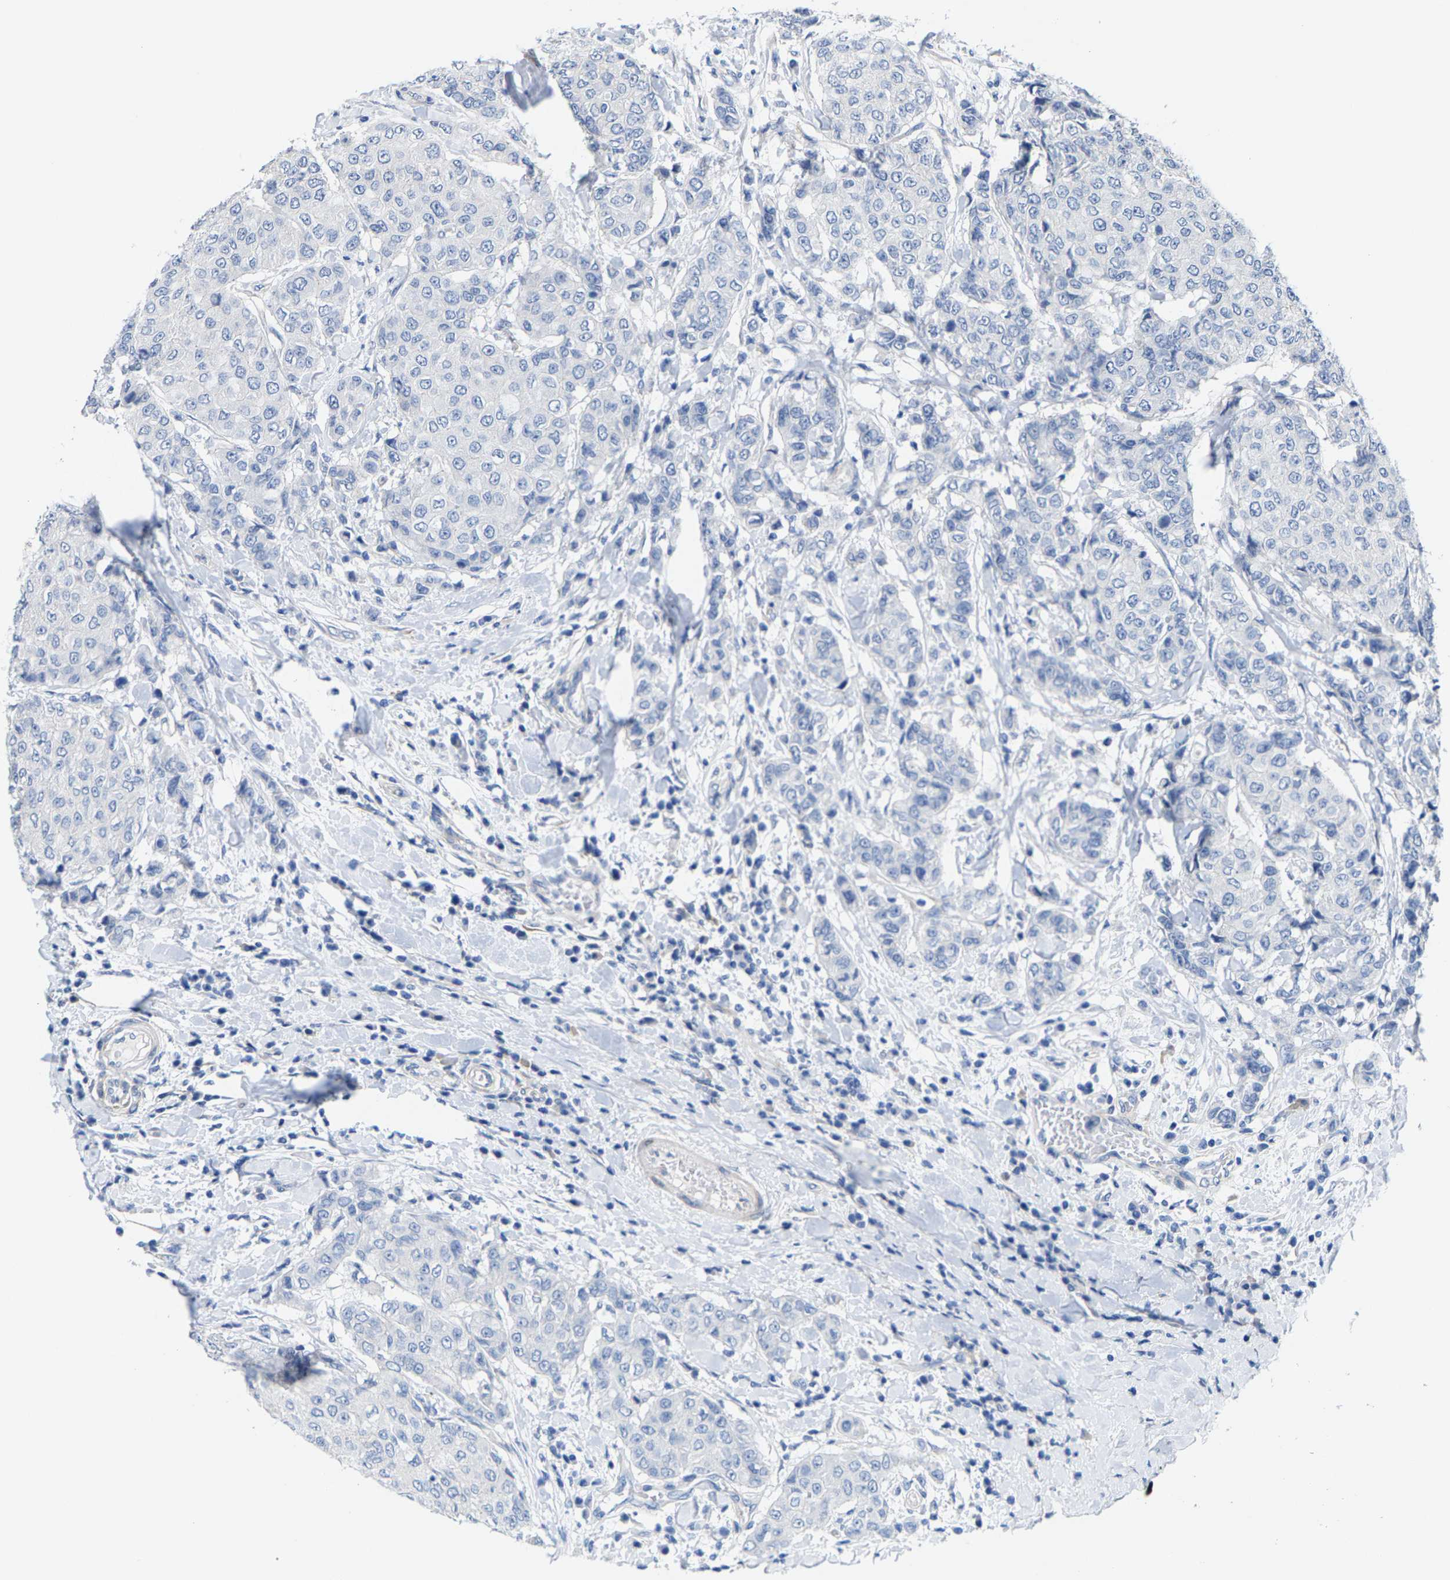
{"staining": {"intensity": "negative", "quantity": "none", "location": "none"}, "tissue": "breast cancer", "cell_type": "Tumor cells", "image_type": "cancer", "snomed": [{"axis": "morphology", "description": "Duct carcinoma"}, {"axis": "topography", "description": "Breast"}], "caption": "IHC photomicrograph of neoplastic tissue: infiltrating ductal carcinoma (breast) stained with DAB (3,3'-diaminobenzidine) demonstrates no significant protein staining in tumor cells.", "gene": "DSCAM", "patient": {"sex": "female", "age": 27}}